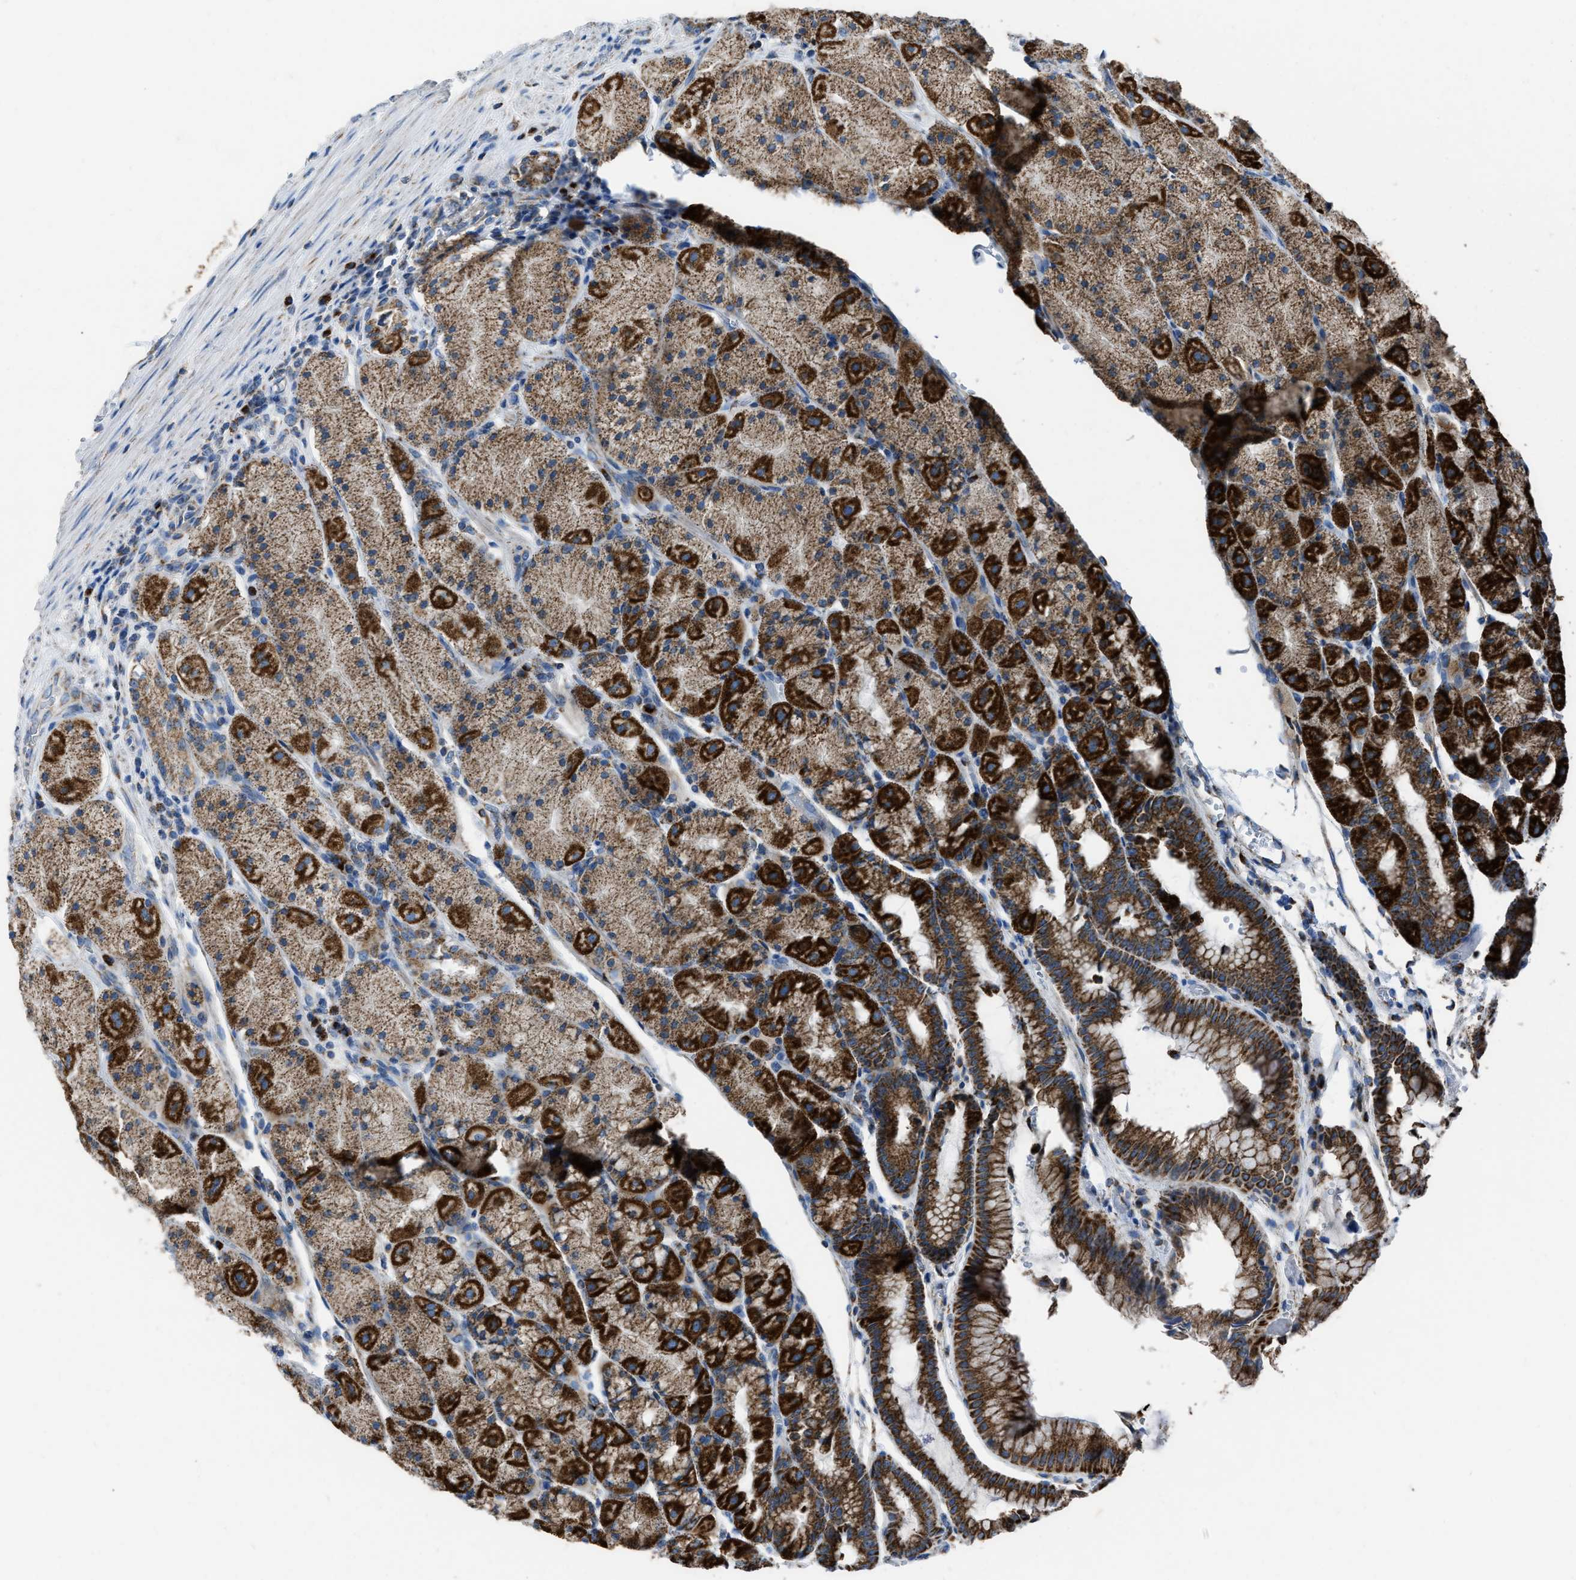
{"staining": {"intensity": "strong", "quantity": ">75%", "location": "cytoplasmic/membranous"}, "tissue": "stomach", "cell_type": "Glandular cells", "image_type": "normal", "snomed": [{"axis": "morphology", "description": "Normal tissue, NOS"}, {"axis": "morphology", "description": "Carcinoid, malignant, NOS"}, {"axis": "topography", "description": "Stomach, upper"}], "caption": "Strong cytoplasmic/membranous positivity for a protein is seen in approximately >75% of glandular cells of unremarkable stomach using IHC.", "gene": "ETFB", "patient": {"sex": "male", "age": 39}}